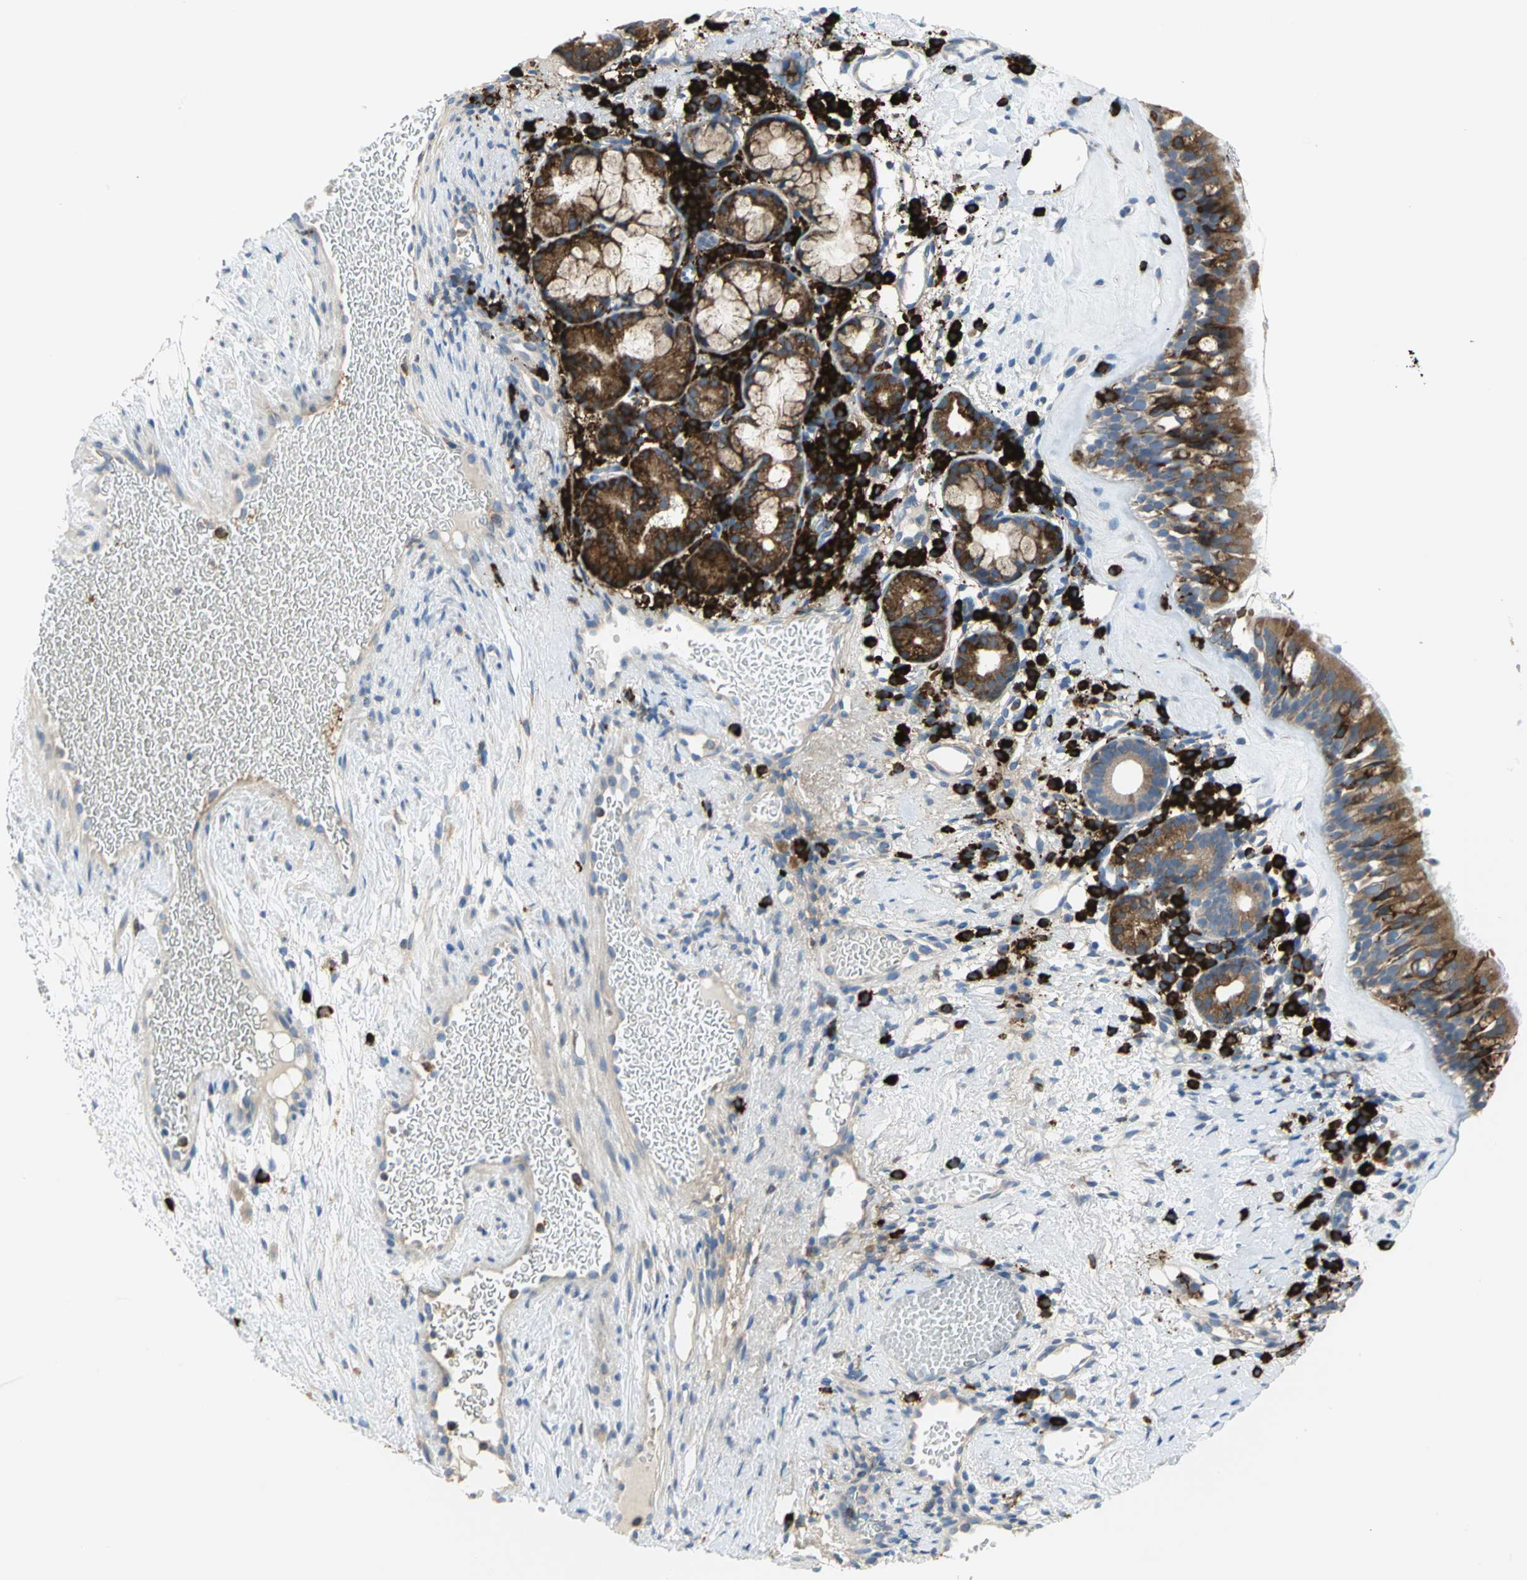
{"staining": {"intensity": "strong", "quantity": ">75%", "location": "cytoplasmic/membranous"}, "tissue": "nasopharynx", "cell_type": "Respiratory epithelial cells", "image_type": "normal", "snomed": [{"axis": "morphology", "description": "Normal tissue, NOS"}, {"axis": "morphology", "description": "Inflammation, NOS"}, {"axis": "topography", "description": "Nasopharynx"}], "caption": "Protein staining of benign nasopharynx shows strong cytoplasmic/membranous positivity in about >75% of respiratory epithelial cells. (Brightfield microscopy of DAB IHC at high magnification).", "gene": "SDF2L1", "patient": {"sex": "female", "age": 55}}